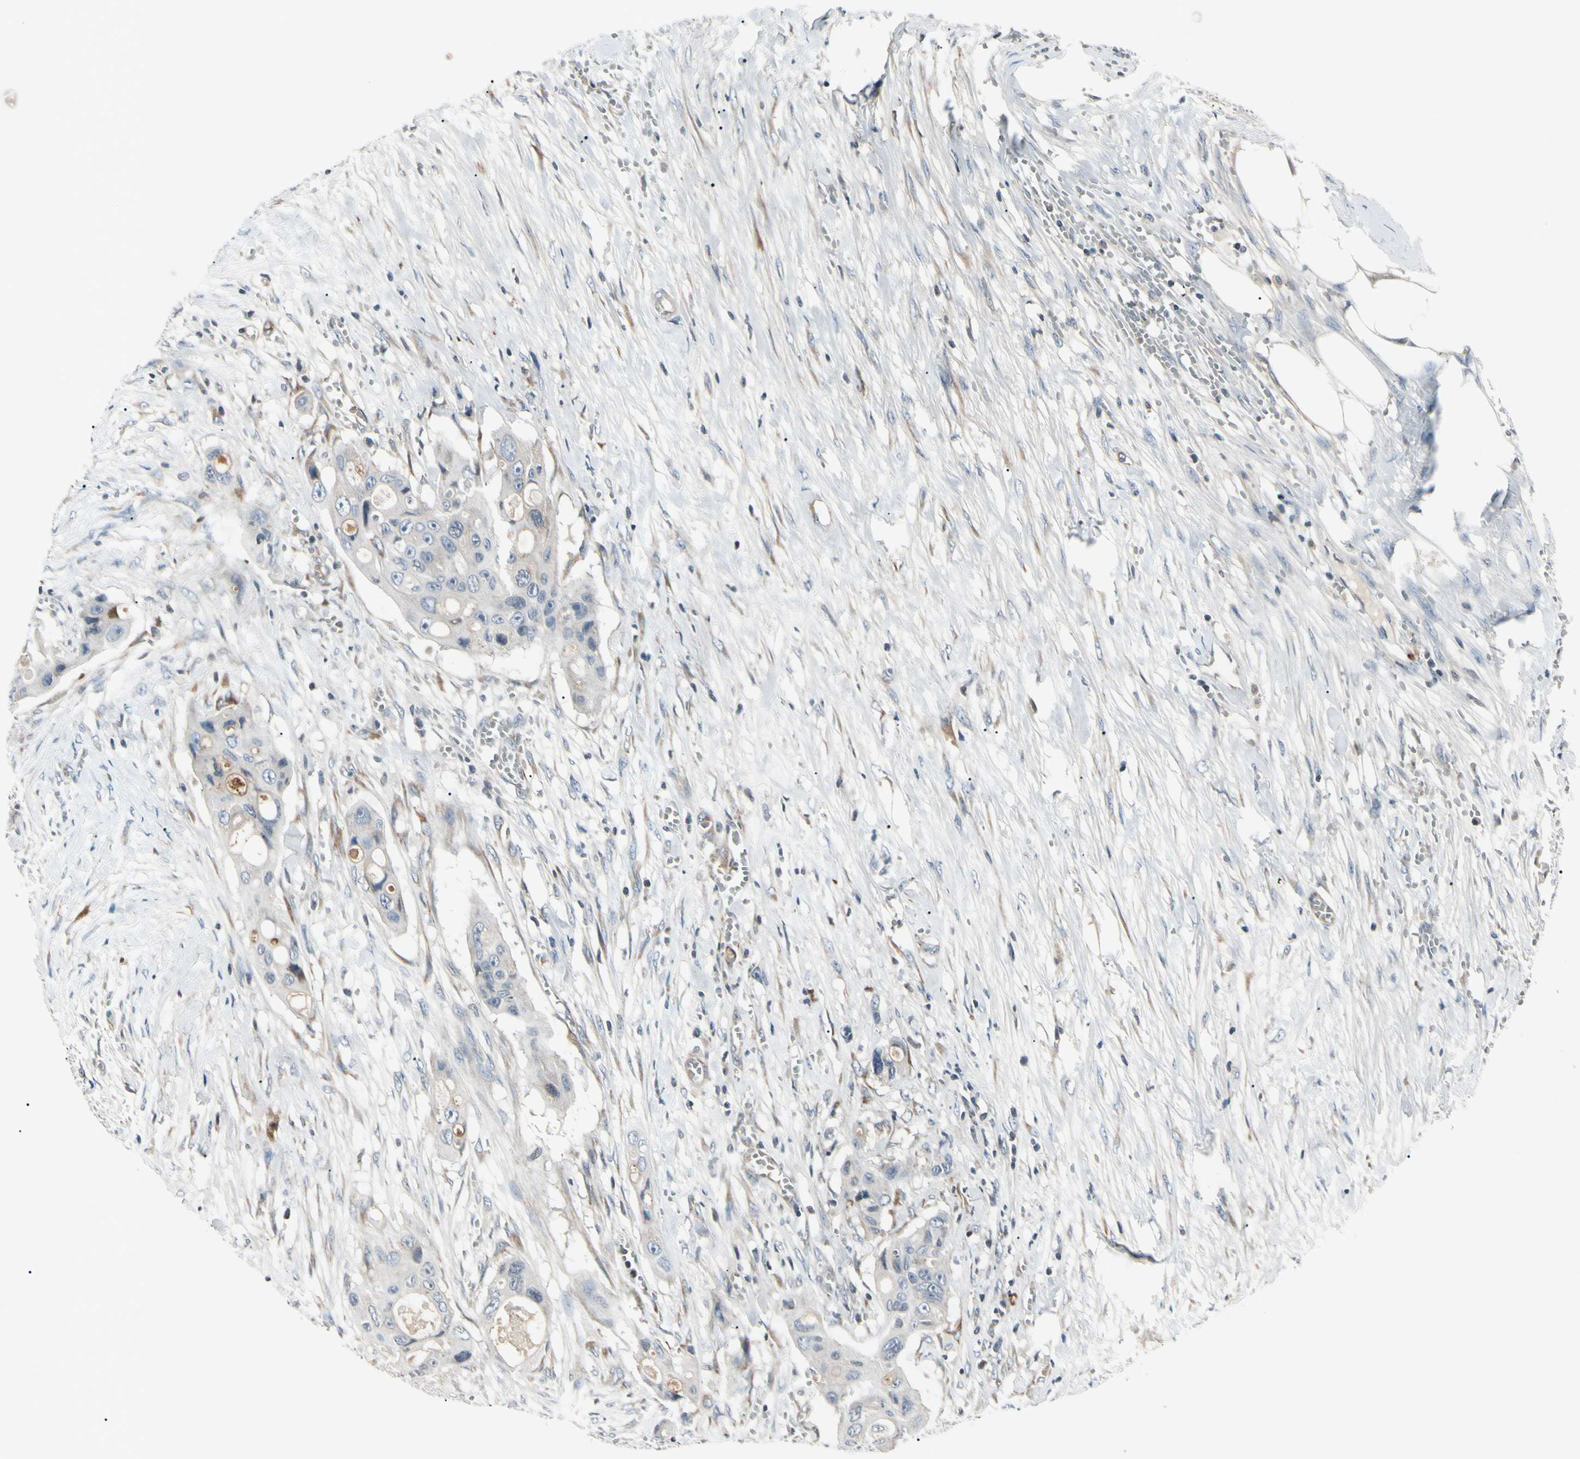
{"staining": {"intensity": "negative", "quantity": "none", "location": "none"}, "tissue": "colorectal cancer", "cell_type": "Tumor cells", "image_type": "cancer", "snomed": [{"axis": "morphology", "description": "Adenocarcinoma, NOS"}, {"axis": "topography", "description": "Colon"}], "caption": "The image exhibits no staining of tumor cells in colorectal cancer (adenocarcinoma).", "gene": "AEBP1", "patient": {"sex": "female", "age": 57}}